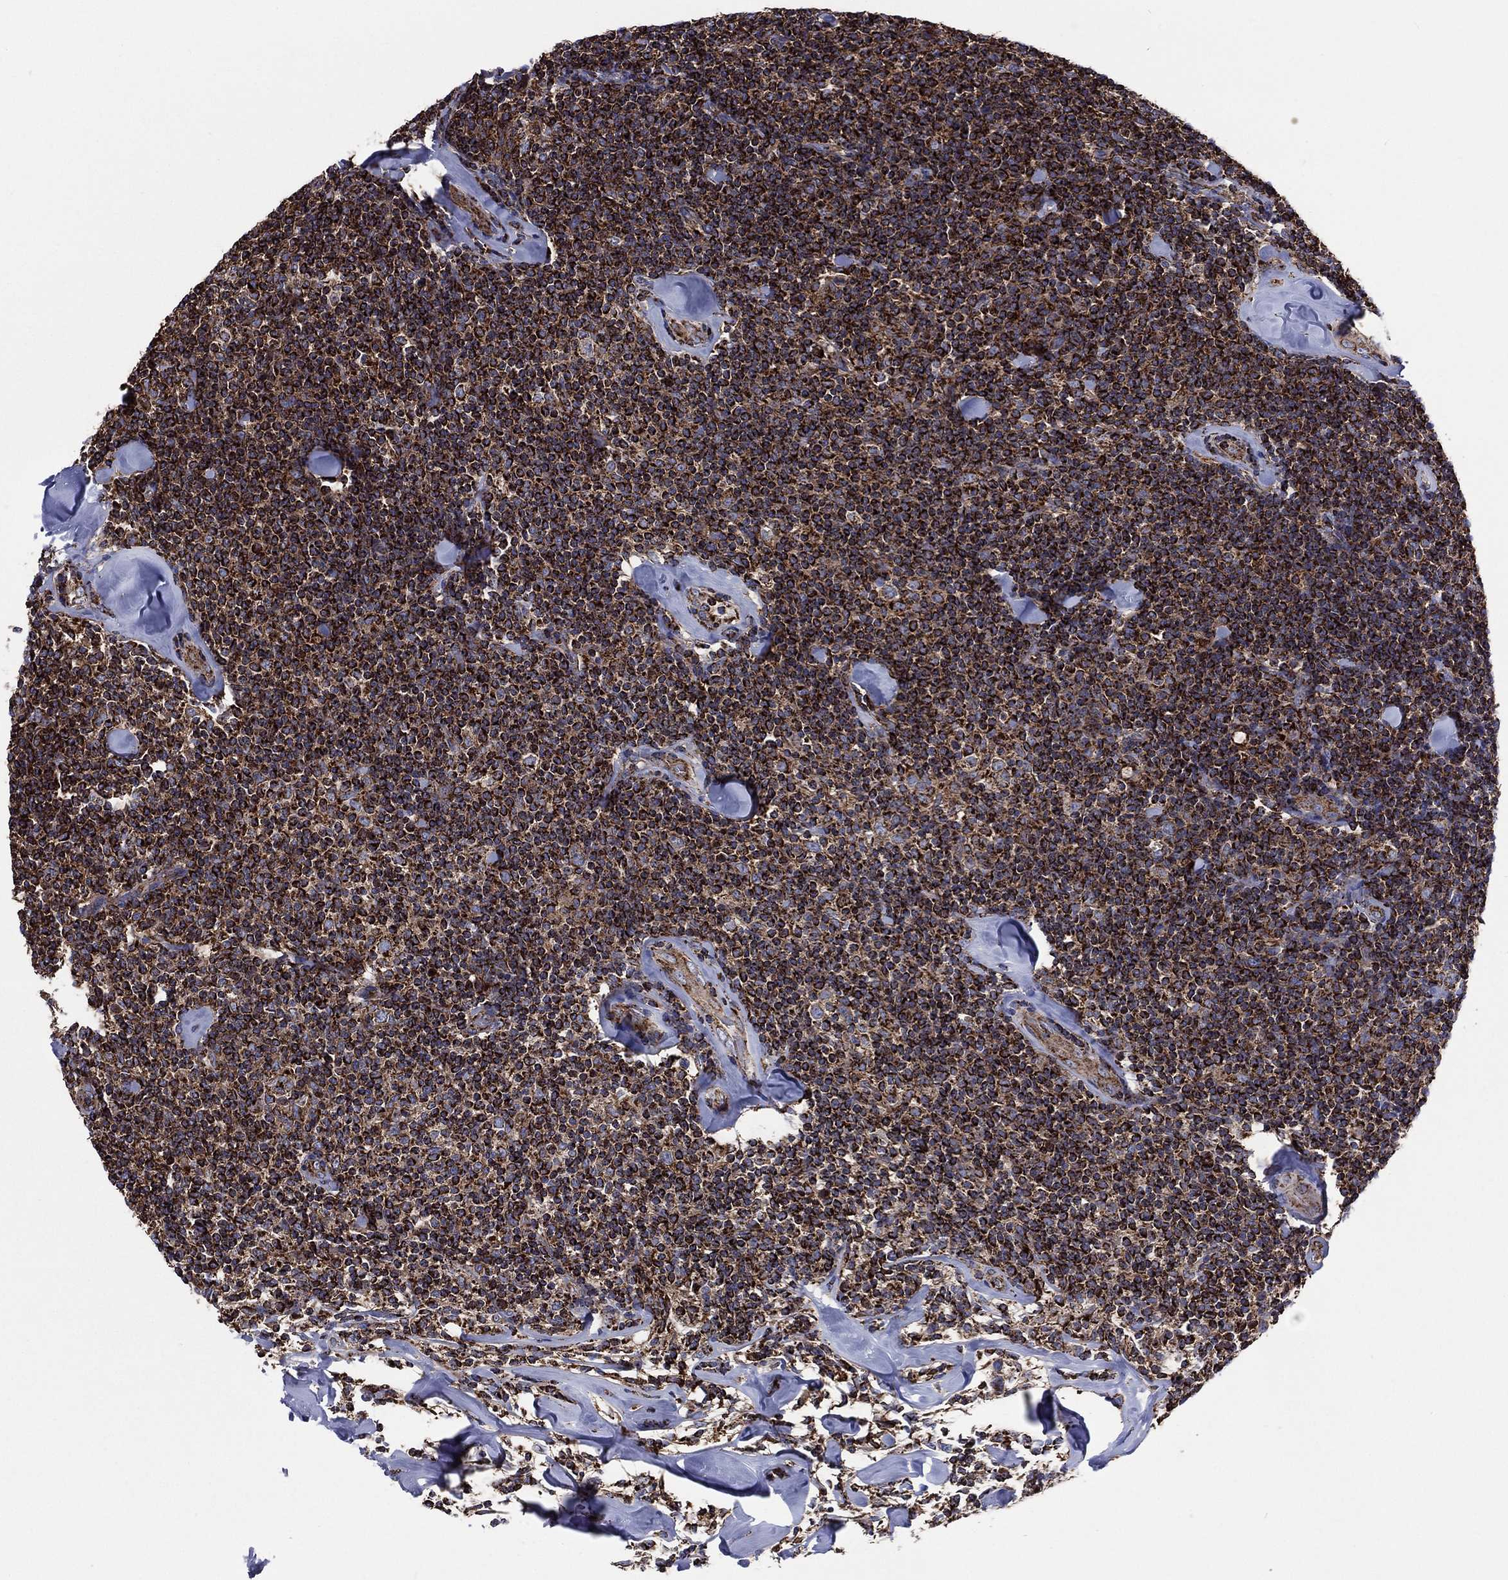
{"staining": {"intensity": "strong", "quantity": ">75%", "location": "cytoplasmic/membranous"}, "tissue": "lymphoma", "cell_type": "Tumor cells", "image_type": "cancer", "snomed": [{"axis": "morphology", "description": "Malignant lymphoma, non-Hodgkin's type, Low grade"}, {"axis": "topography", "description": "Lymph node"}], "caption": "The image demonstrates immunohistochemical staining of lymphoma. There is strong cytoplasmic/membranous positivity is appreciated in about >75% of tumor cells.", "gene": "ANKRD37", "patient": {"sex": "female", "age": 56}}